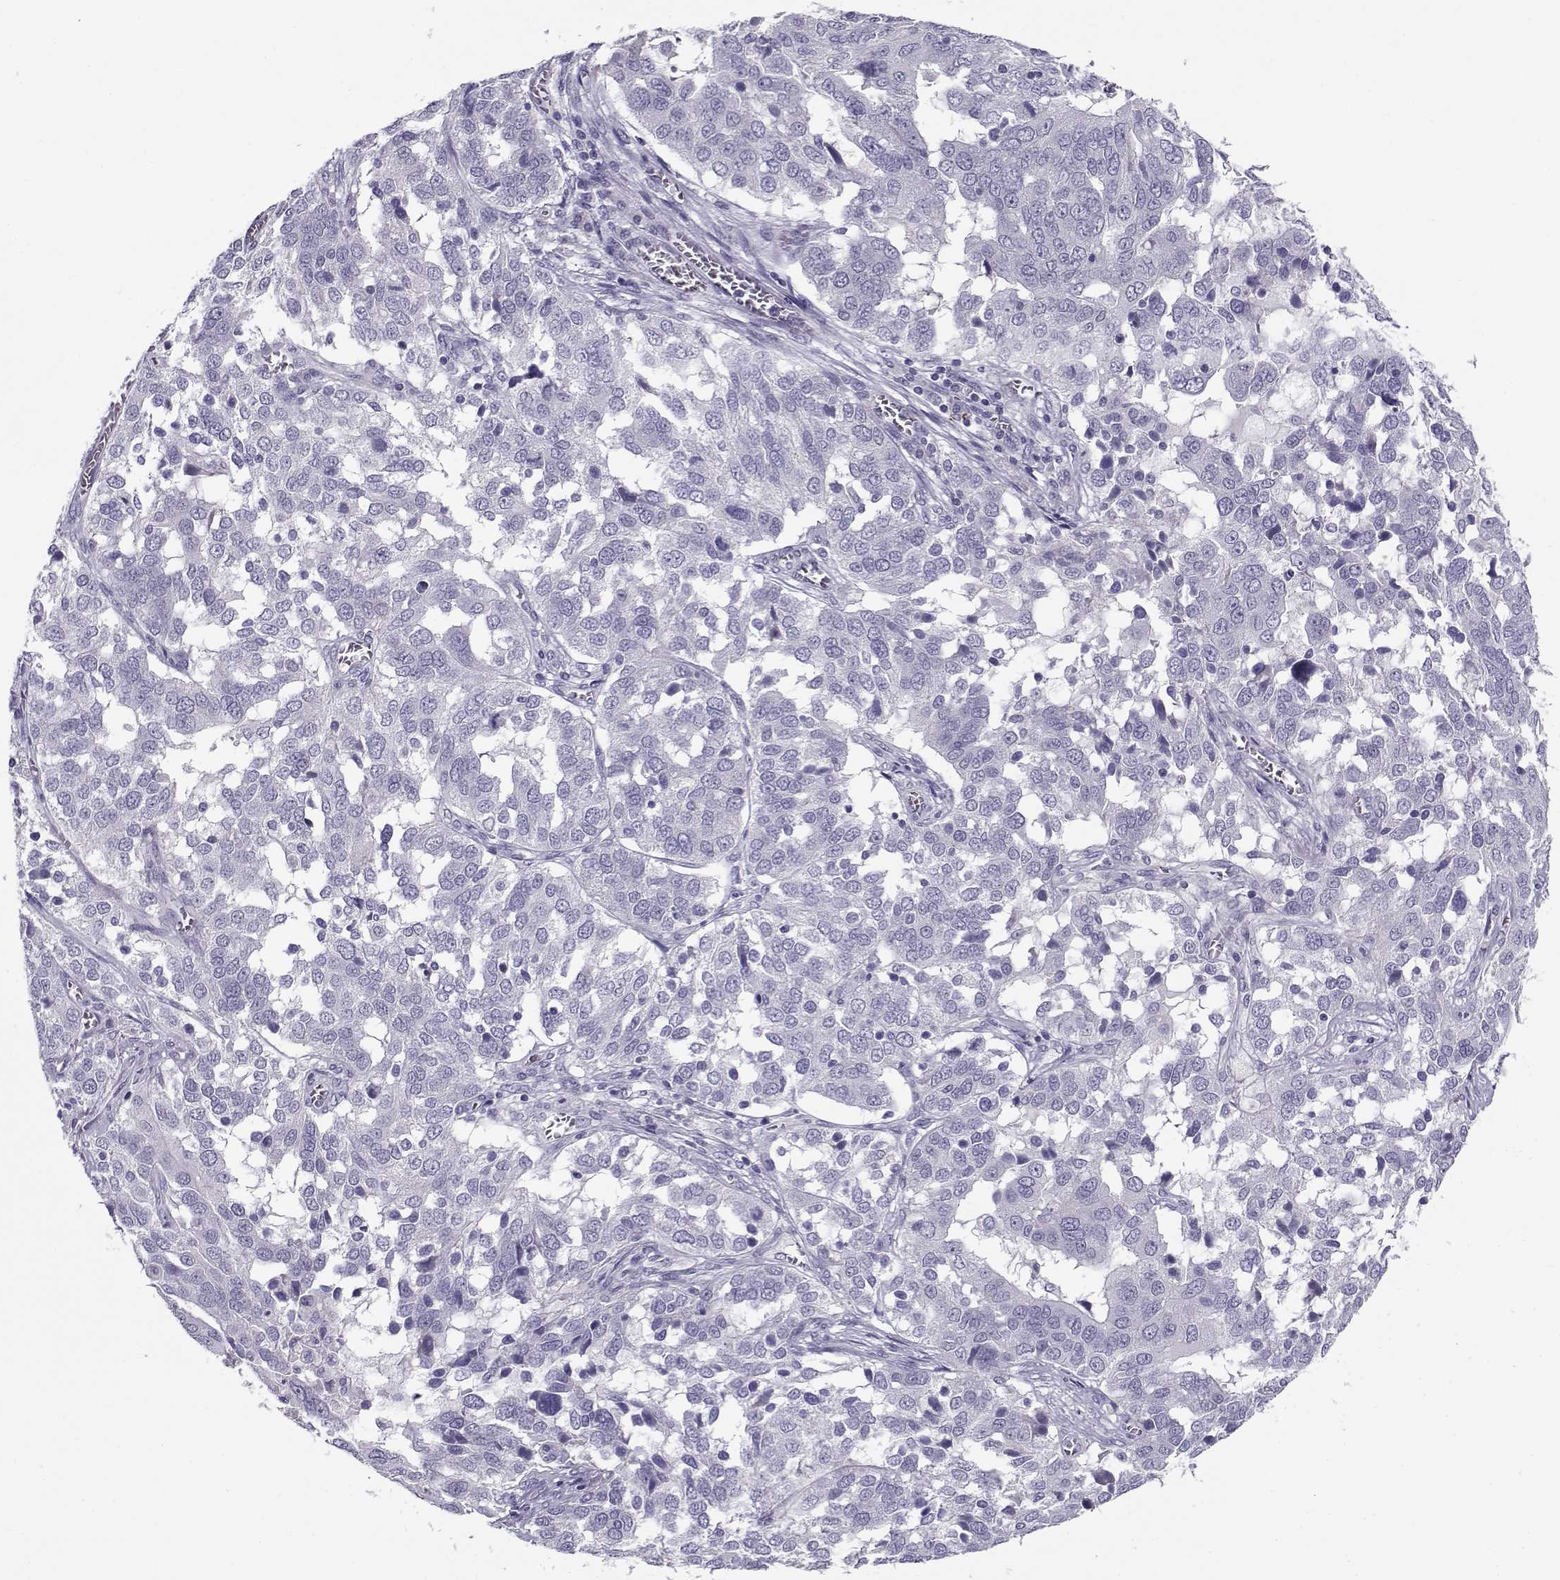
{"staining": {"intensity": "negative", "quantity": "none", "location": "none"}, "tissue": "ovarian cancer", "cell_type": "Tumor cells", "image_type": "cancer", "snomed": [{"axis": "morphology", "description": "Carcinoma, endometroid"}, {"axis": "topography", "description": "Soft tissue"}, {"axis": "topography", "description": "Ovary"}], "caption": "The IHC photomicrograph has no significant positivity in tumor cells of endometroid carcinoma (ovarian) tissue.", "gene": "CFAP77", "patient": {"sex": "female", "age": 52}}